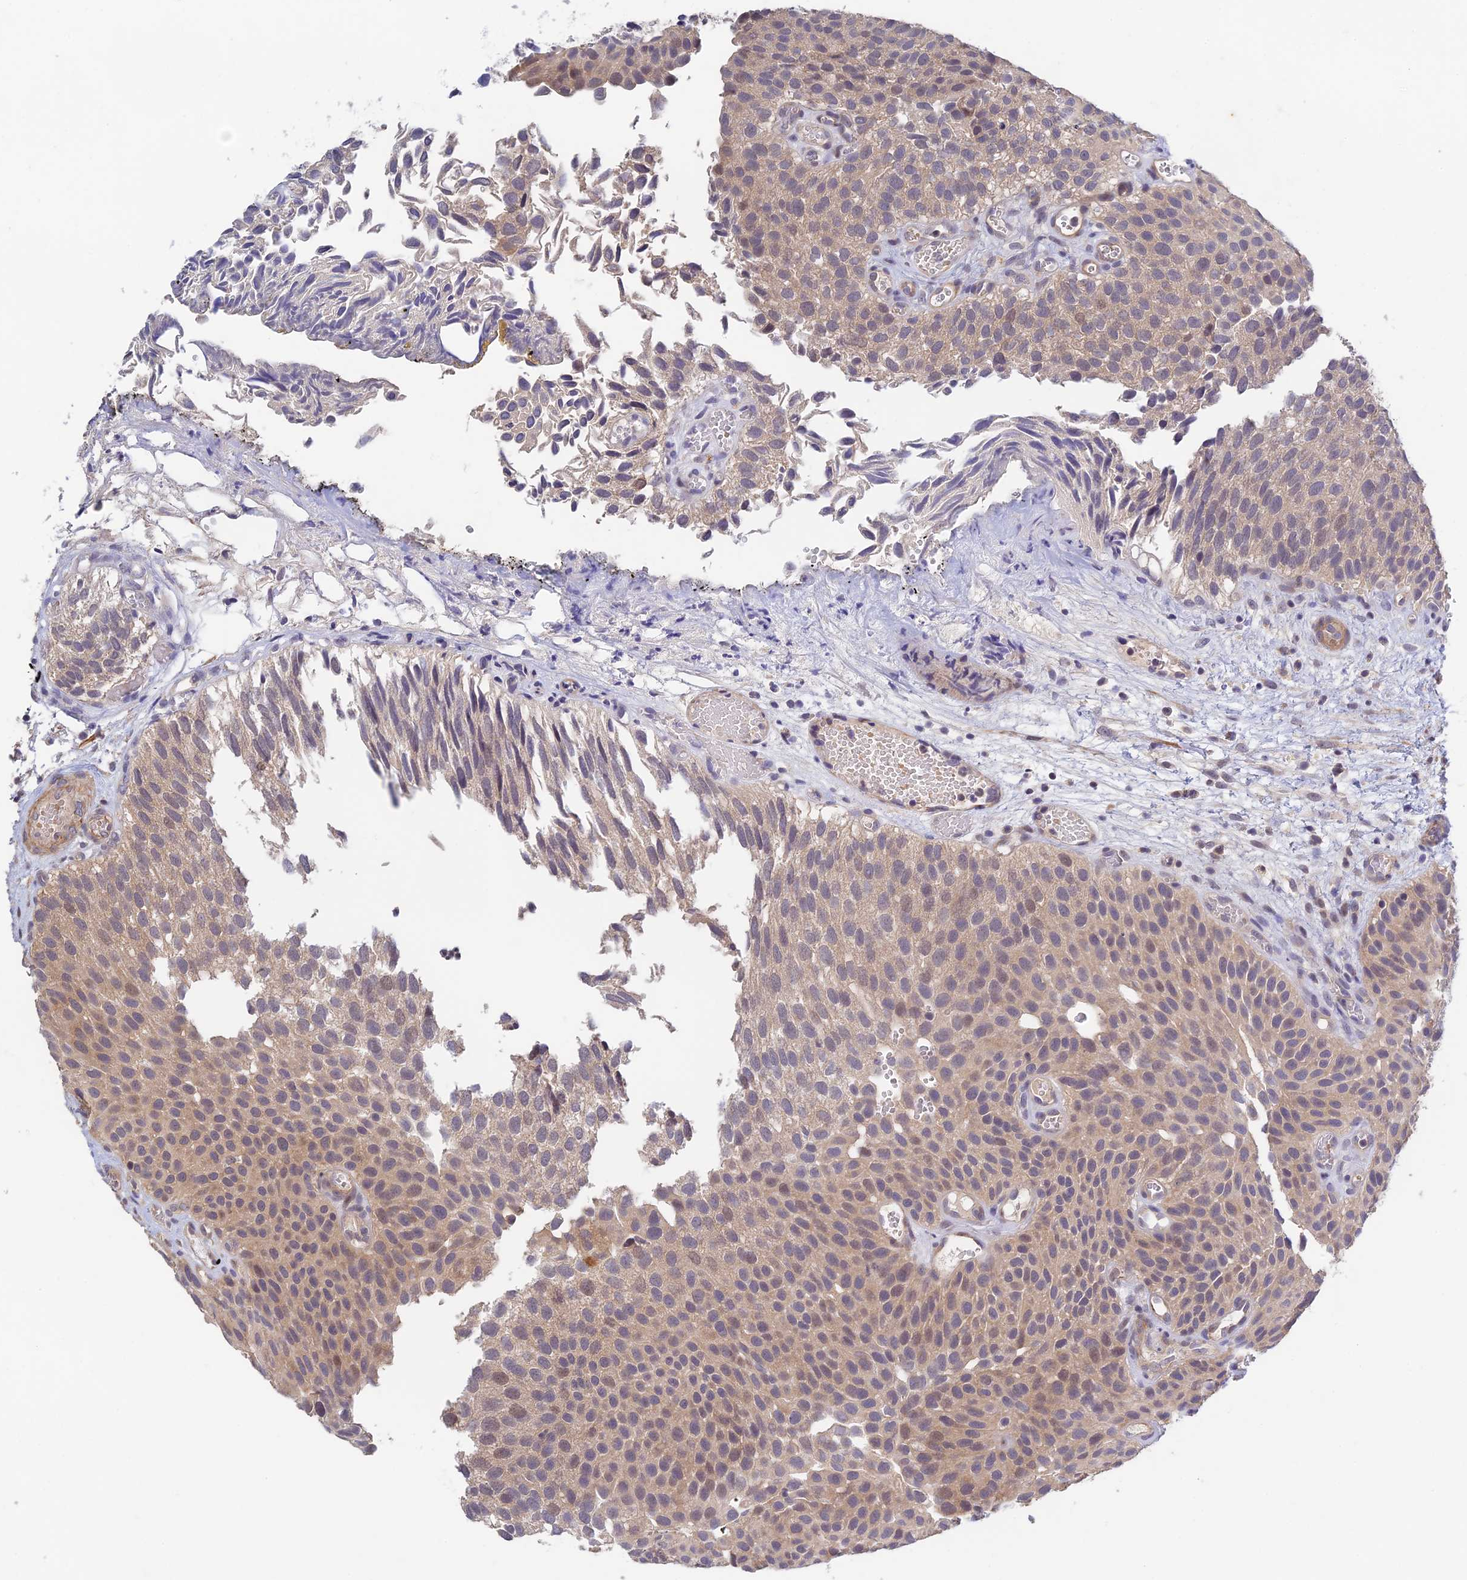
{"staining": {"intensity": "moderate", "quantity": "<25%", "location": "cytoplasmic/membranous,nuclear"}, "tissue": "urothelial cancer", "cell_type": "Tumor cells", "image_type": "cancer", "snomed": [{"axis": "morphology", "description": "Urothelial carcinoma, Low grade"}, {"axis": "topography", "description": "Urinary bladder"}], "caption": "There is low levels of moderate cytoplasmic/membranous and nuclear positivity in tumor cells of urothelial cancer, as demonstrated by immunohistochemical staining (brown color).", "gene": "CWH43", "patient": {"sex": "male", "age": 89}}